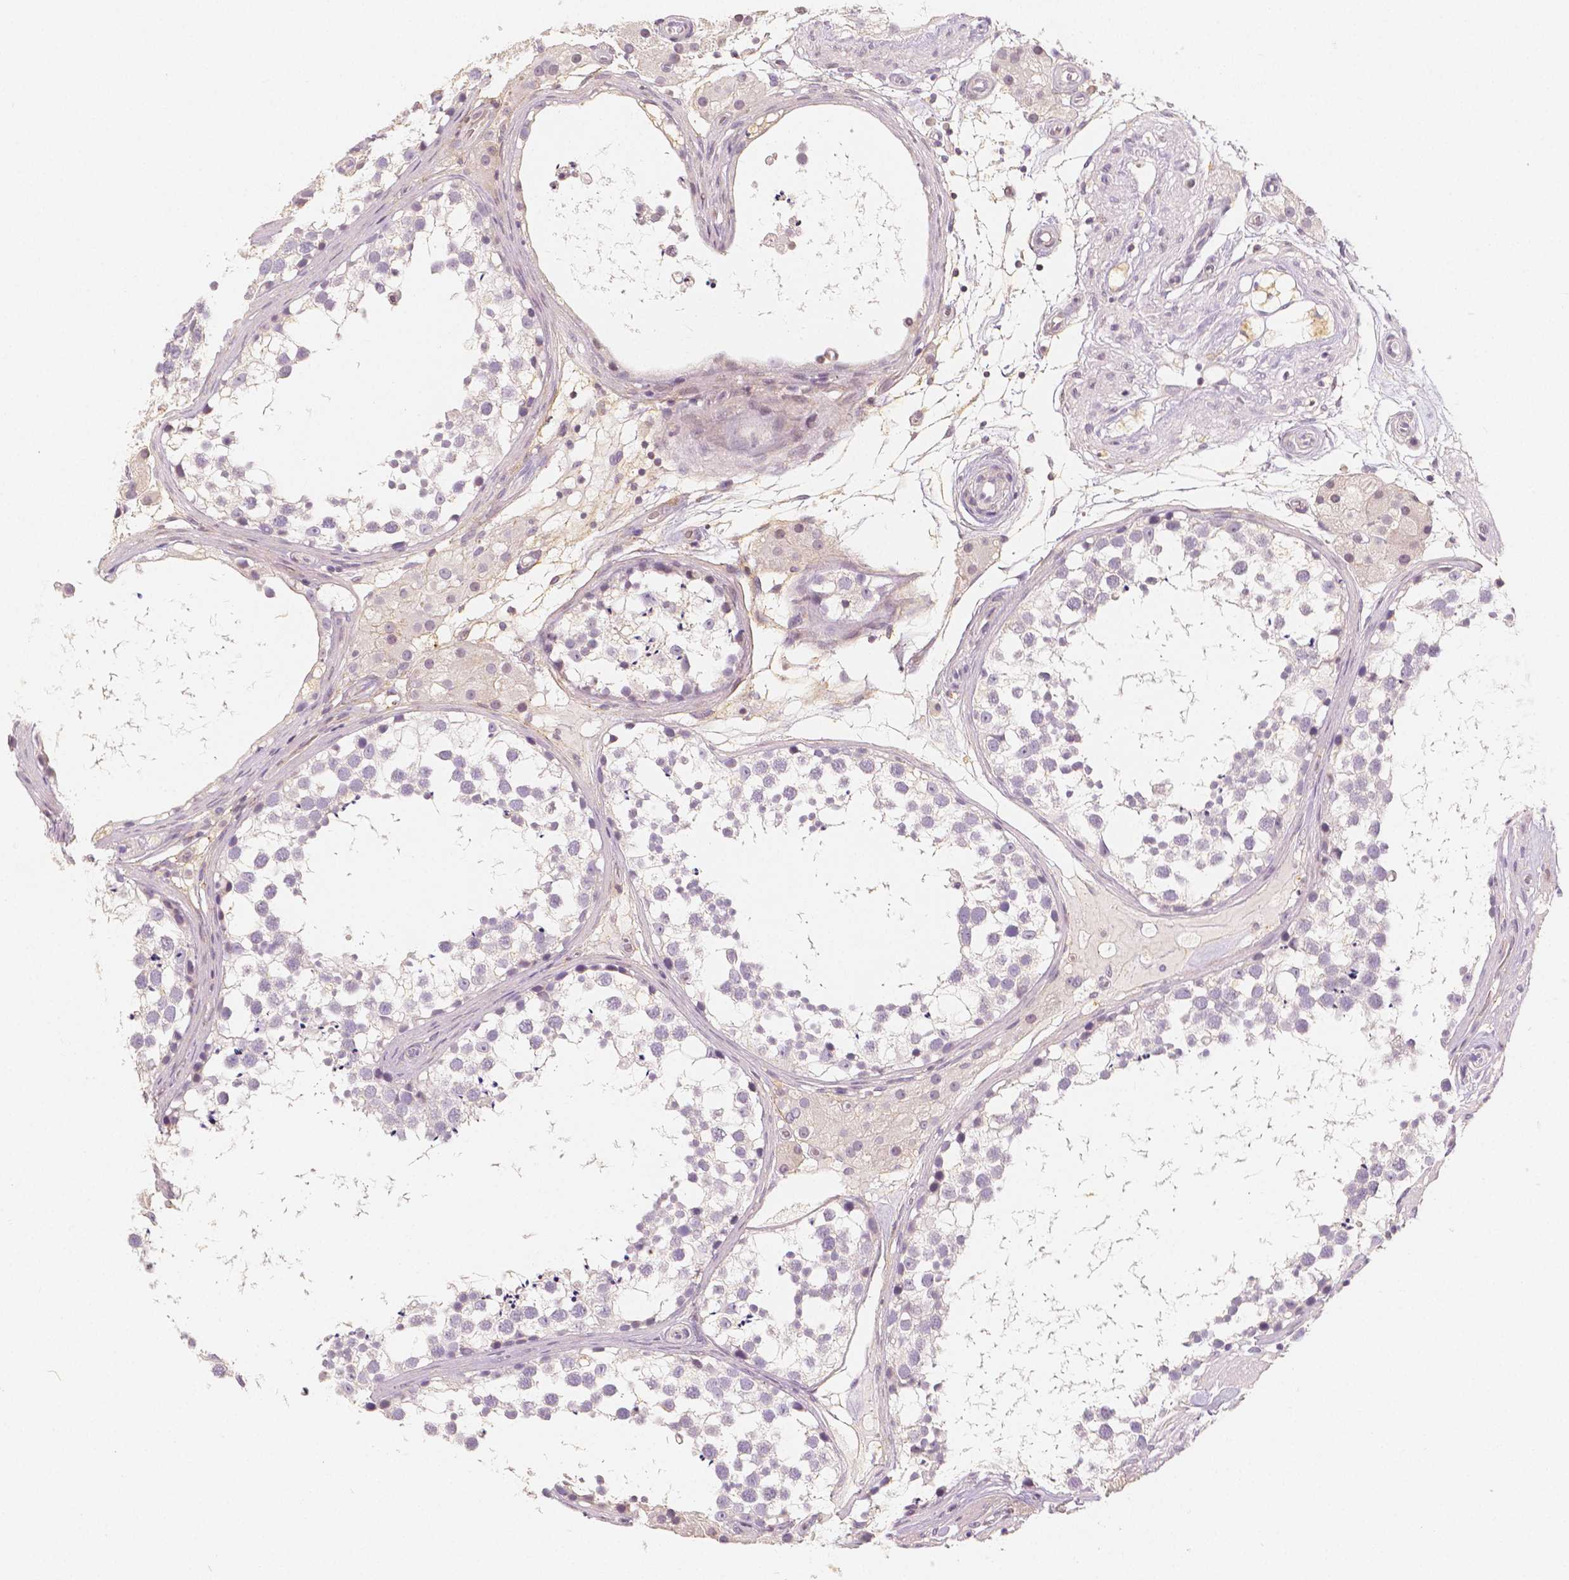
{"staining": {"intensity": "negative", "quantity": "none", "location": "none"}, "tissue": "testis", "cell_type": "Cells in seminiferous ducts", "image_type": "normal", "snomed": [{"axis": "morphology", "description": "Normal tissue, NOS"}, {"axis": "morphology", "description": "Seminoma, NOS"}, {"axis": "topography", "description": "Testis"}], "caption": "An image of human testis is negative for staining in cells in seminiferous ducts.", "gene": "THY1", "patient": {"sex": "male", "age": 65}}